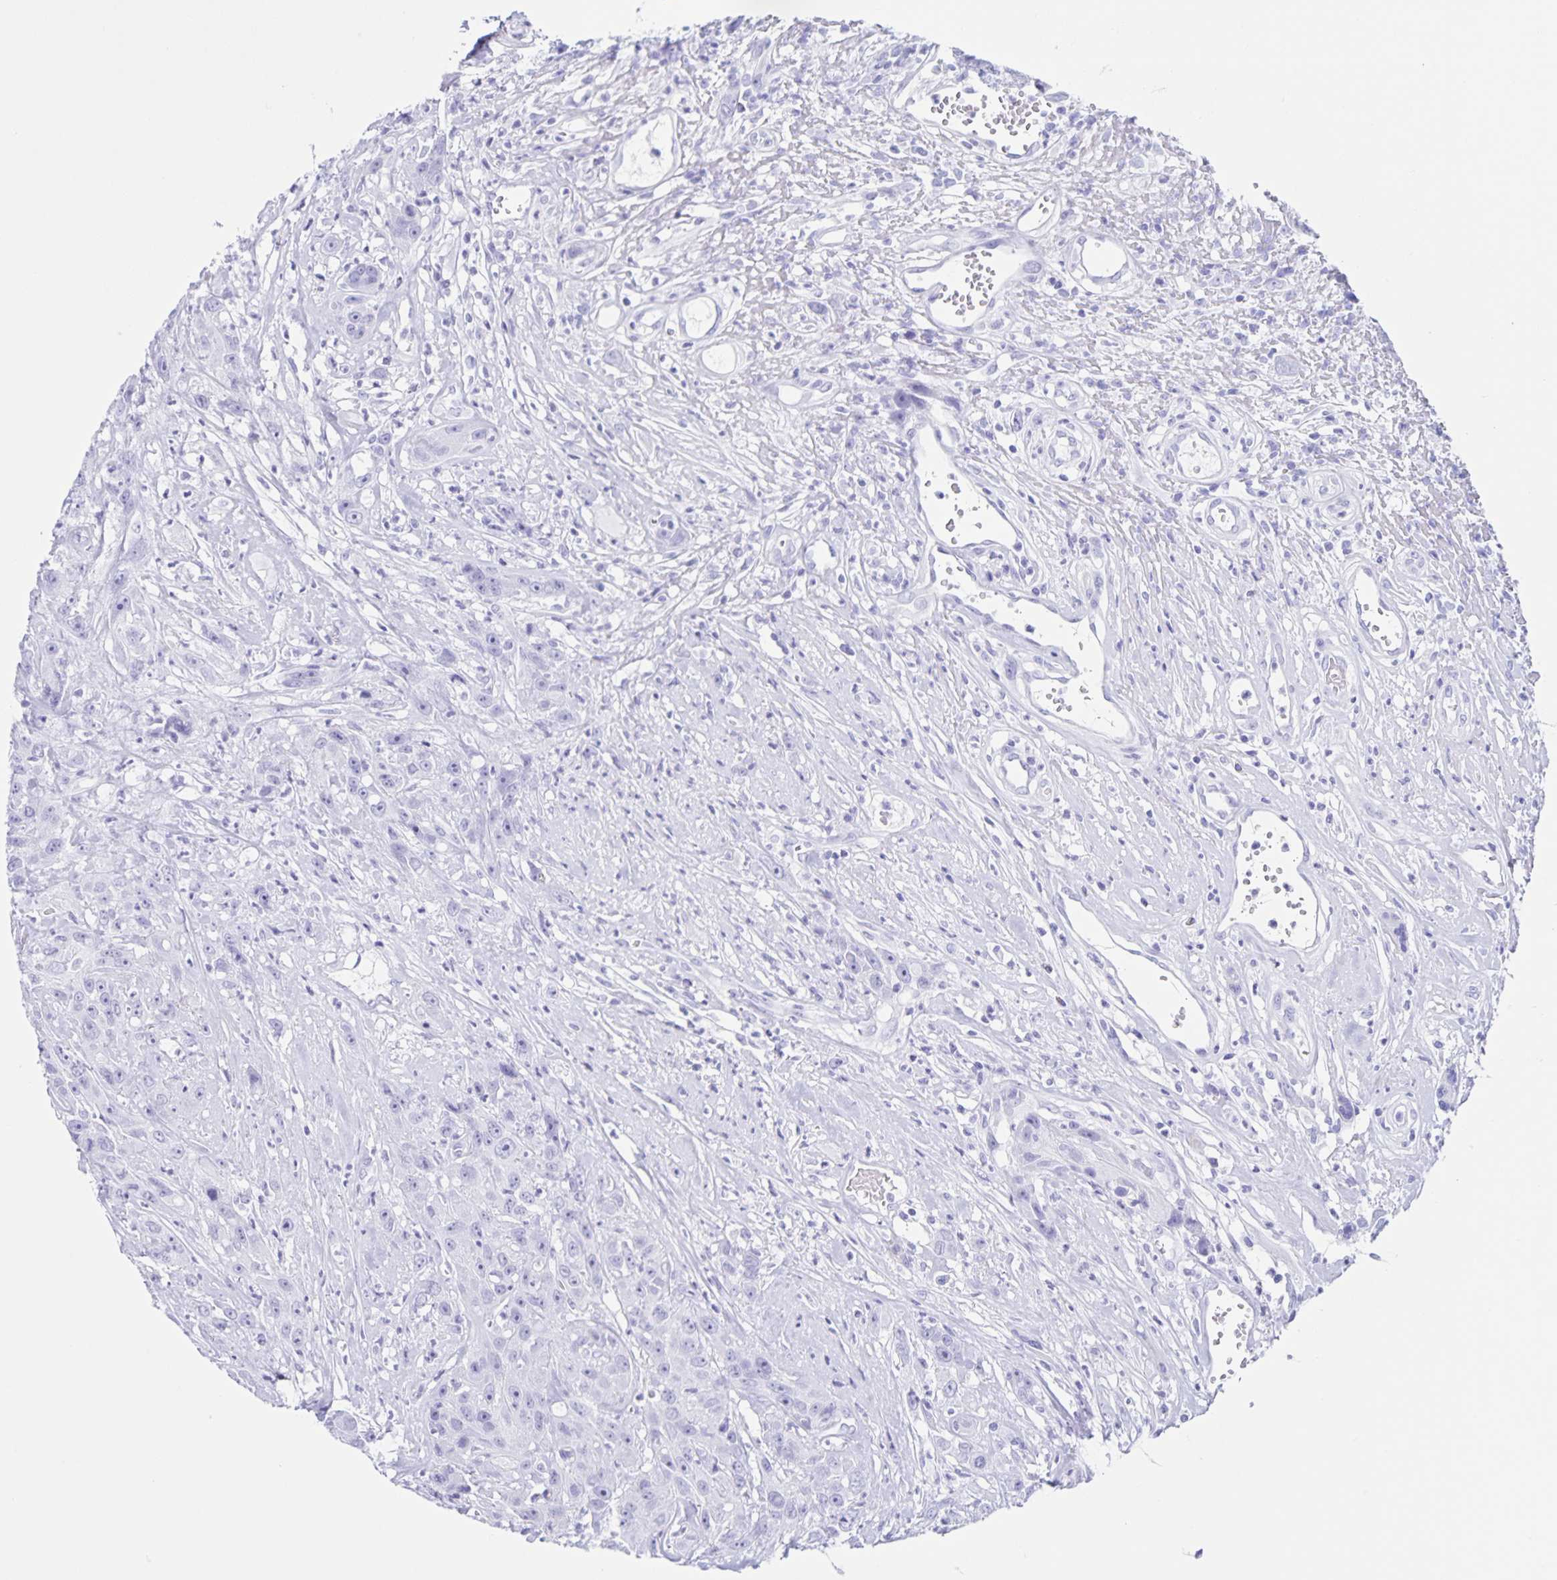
{"staining": {"intensity": "negative", "quantity": "none", "location": "none"}, "tissue": "head and neck cancer", "cell_type": "Tumor cells", "image_type": "cancer", "snomed": [{"axis": "morphology", "description": "Squamous cell carcinoma, NOS"}, {"axis": "topography", "description": "Head-Neck"}], "caption": "Human head and neck squamous cell carcinoma stained for a protein using immunohistochemistry (IHC) reveals no positivity in tumor cells.", "gene": "C12orf56", "patient": {"sex": "male", "age": 57}}